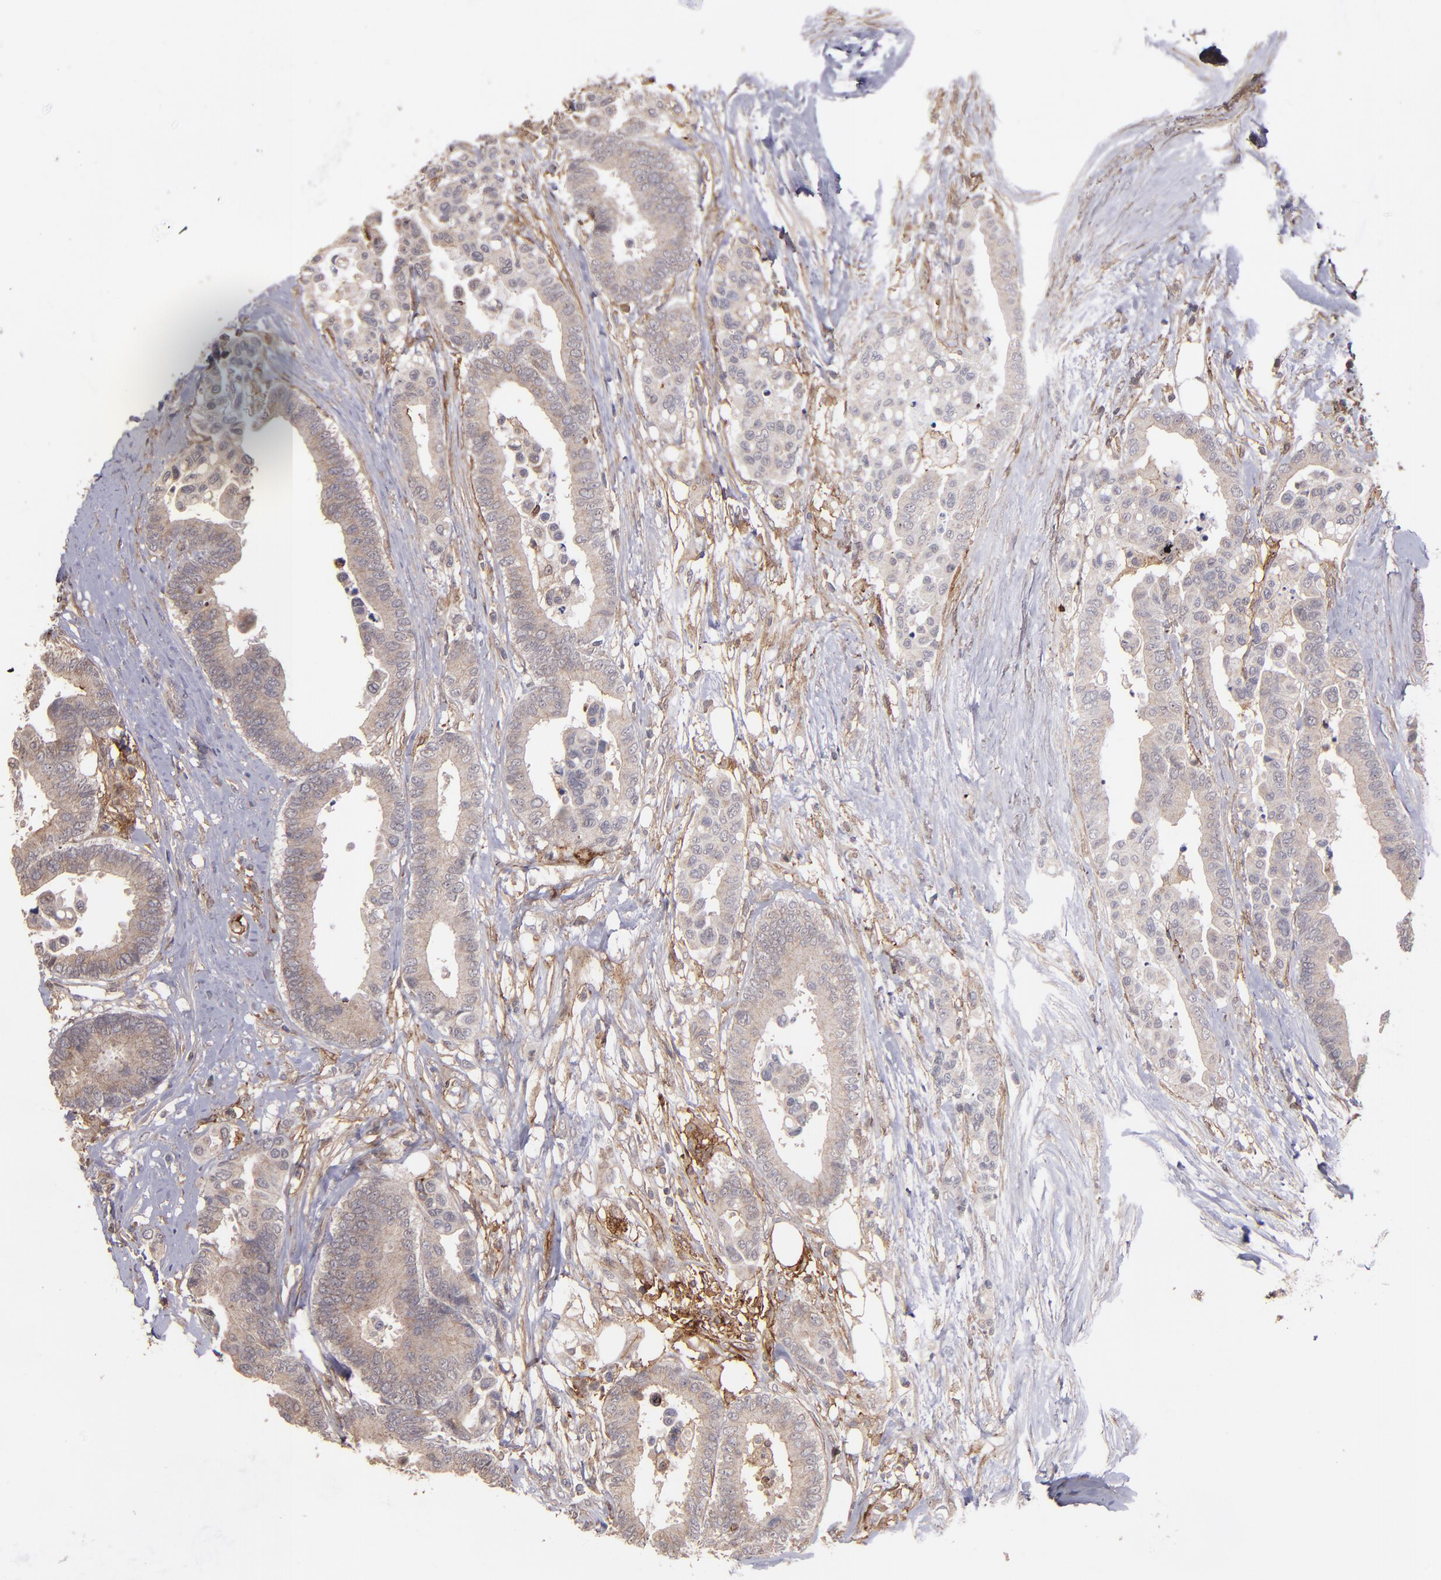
{"staining": {"intensity": "weak", "quantity": "25%-75%", "location": "cytoplasmic/membranous"}, "tissue": "colorectal cancer", "cell_type": "Tumor cells", "image_type": "cancer", "snomed": [{"axis": "morphology", "description": "Adenocarcinoma, NOS"}, {"axis": "topography", "description": "Colon"}], "caption": "An image of human colorectal cancer stained for a protein exhibits weak cytoplasmic/membranous brown staining in tumor cells. Using DAB (brown) and hematoxylin (blue) stains, captured at high magnification using brightfield microscopy.", "gene": "ICAM1", "patient": {"sex": "male", "age": 82}}